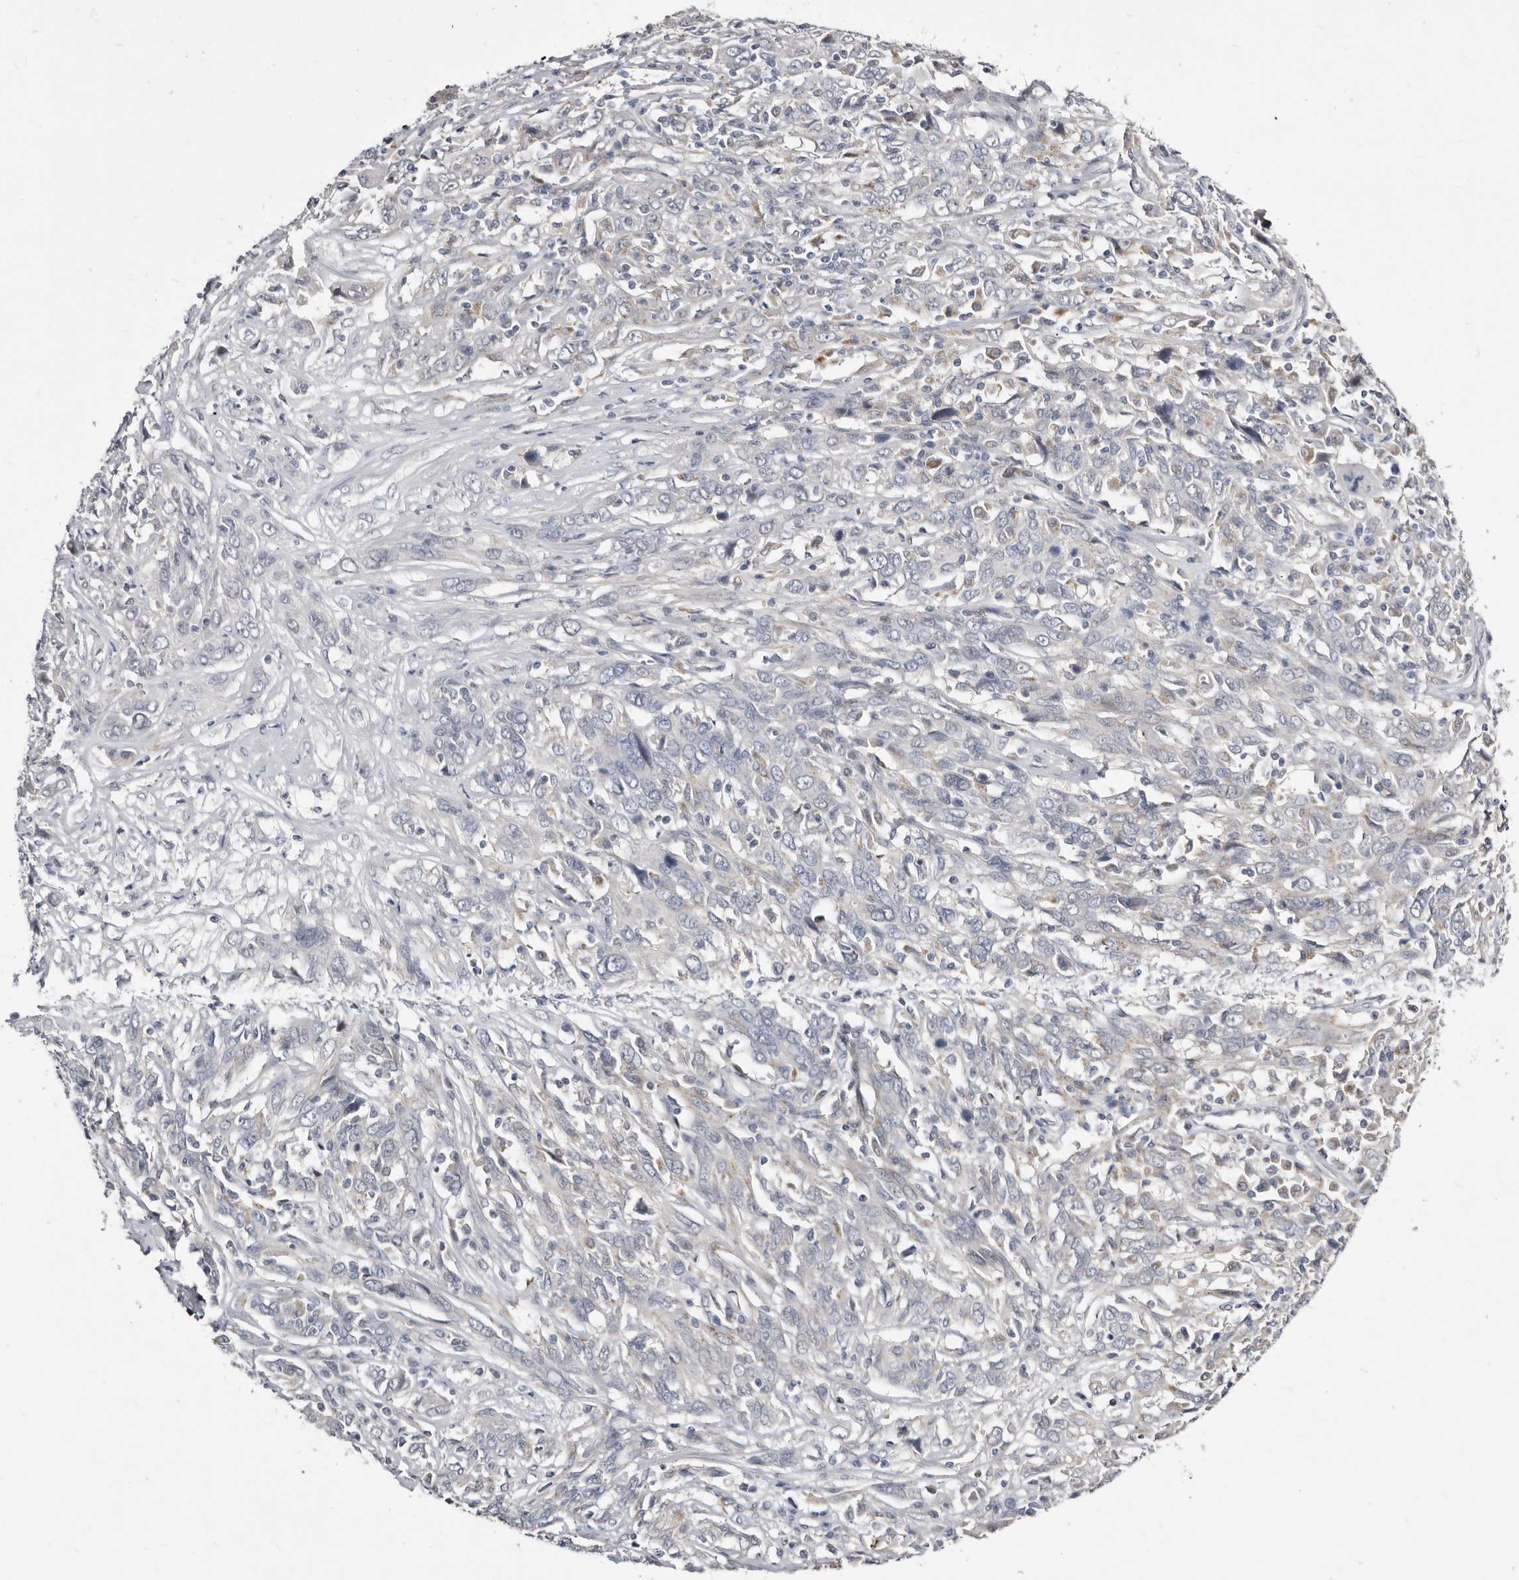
{"staining": {"intensity": "negative", "quantity": "none", "location": "none"}, "tissue": "cervical cancer", "cell_type": "Tumor cells", "image_type": "cancer", "snomed": [{"axis": "morphology", "description": "Squamous cell carcinoma, NOS"}, {"axis": "topography", "description": "Cervix"}], "caption": "This is an IHC photomicrograph of human cervical cancer (squamous cell carcinoma). There is no staining in tumor cells.", "gene": "KLHL4", "patient": {"sex": "female", "age": 46}}